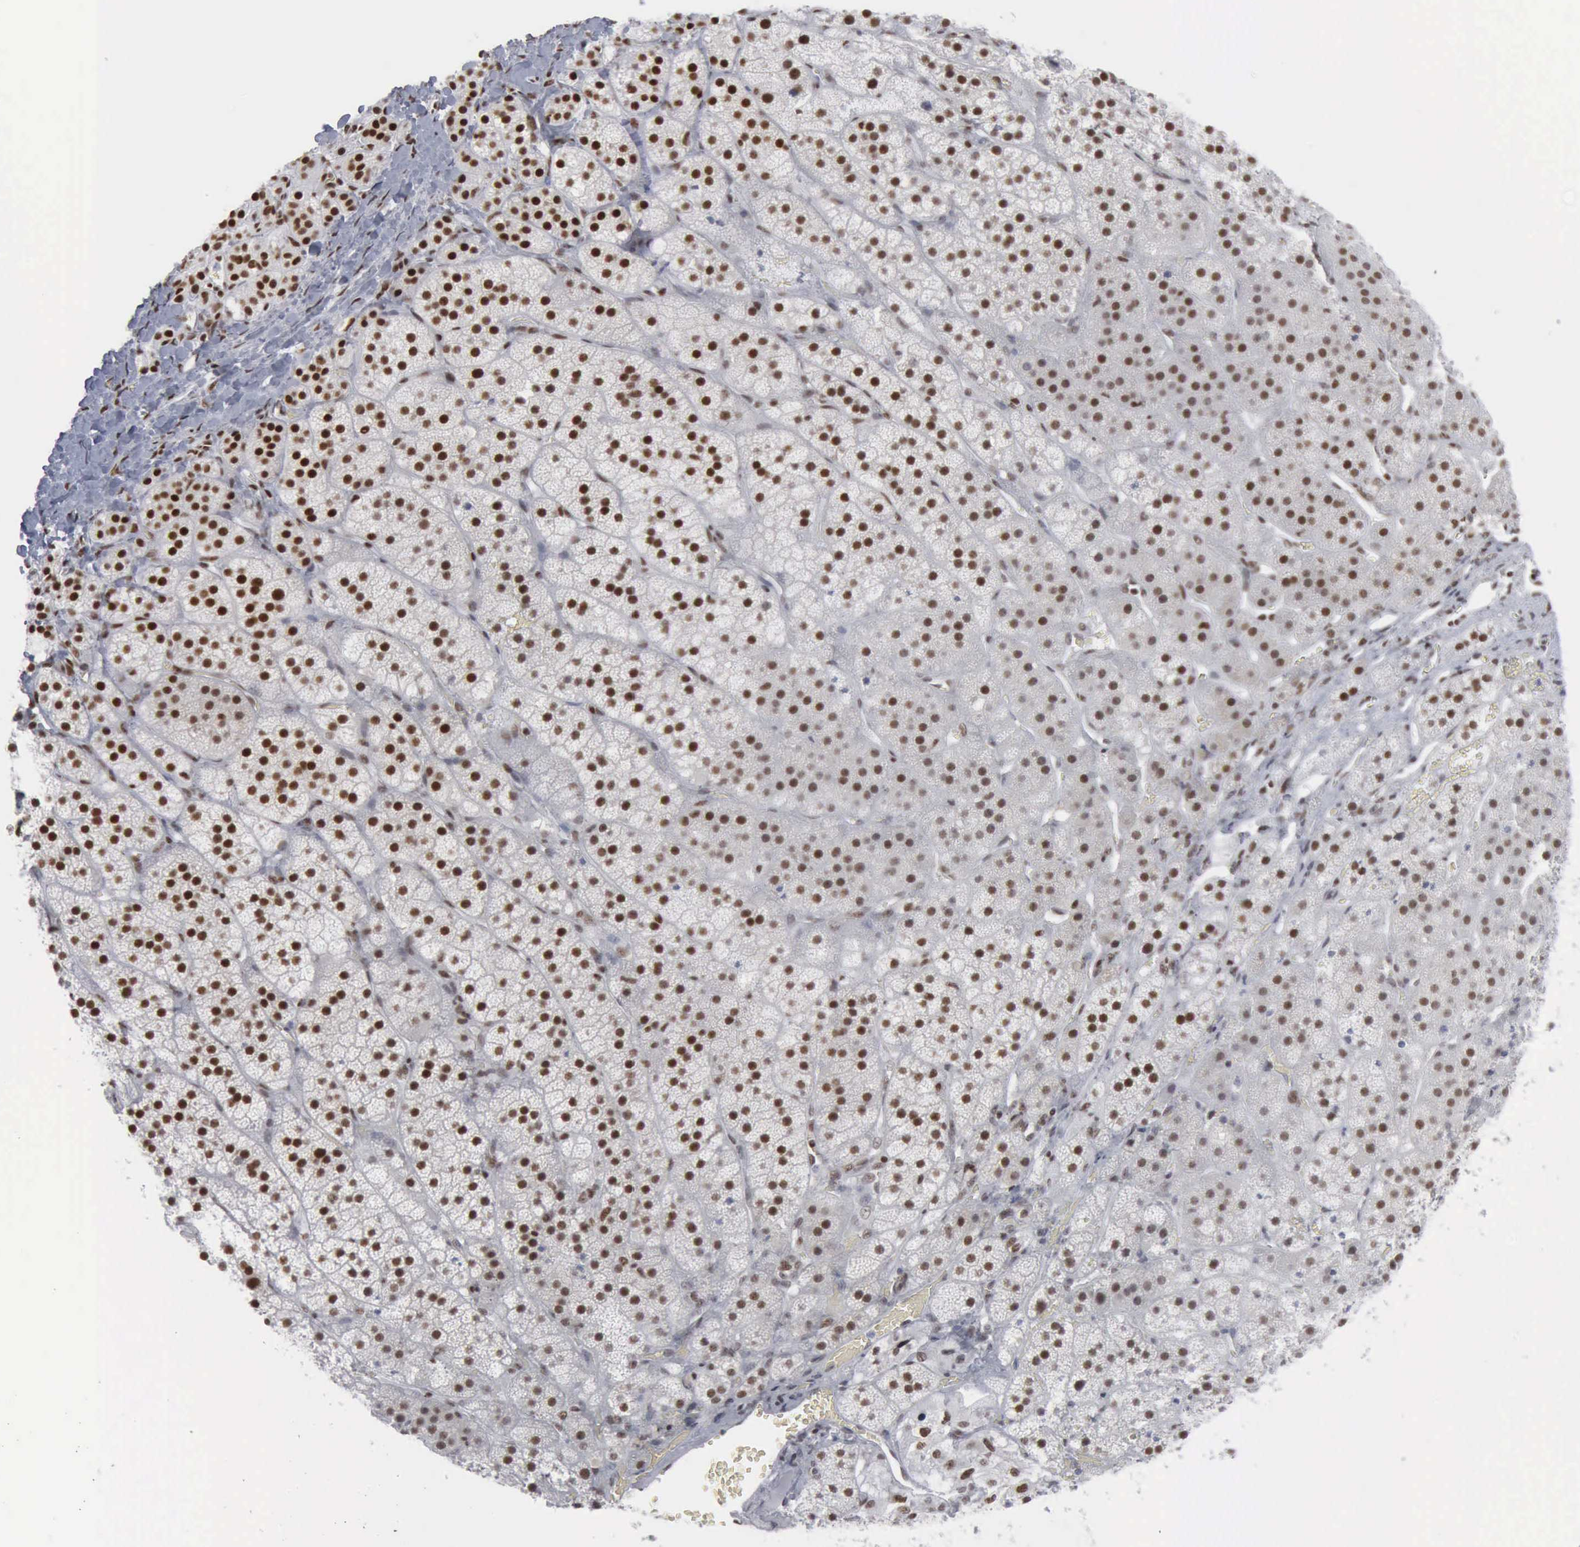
{"staining": {"intensity": "strong", "quantity": ">75%", "location": "nuclear"}, "tissue": "adrenal gland", "cell_type": "Glandular cells", "image_type": "normal", "snomed": [{"axis": "morphology", "description": "Normal tissue, NOS"}, {"axis": "topography", "description": "Adrenal gland"}], "caption": "This histopathology image exhibits immunohistochemistry staining of benign adrenal gland, with high strong nuclear expression in about >75% of glandular cells.", "gene": "XPA", "patient": {"sex": "female", "age": 44}}